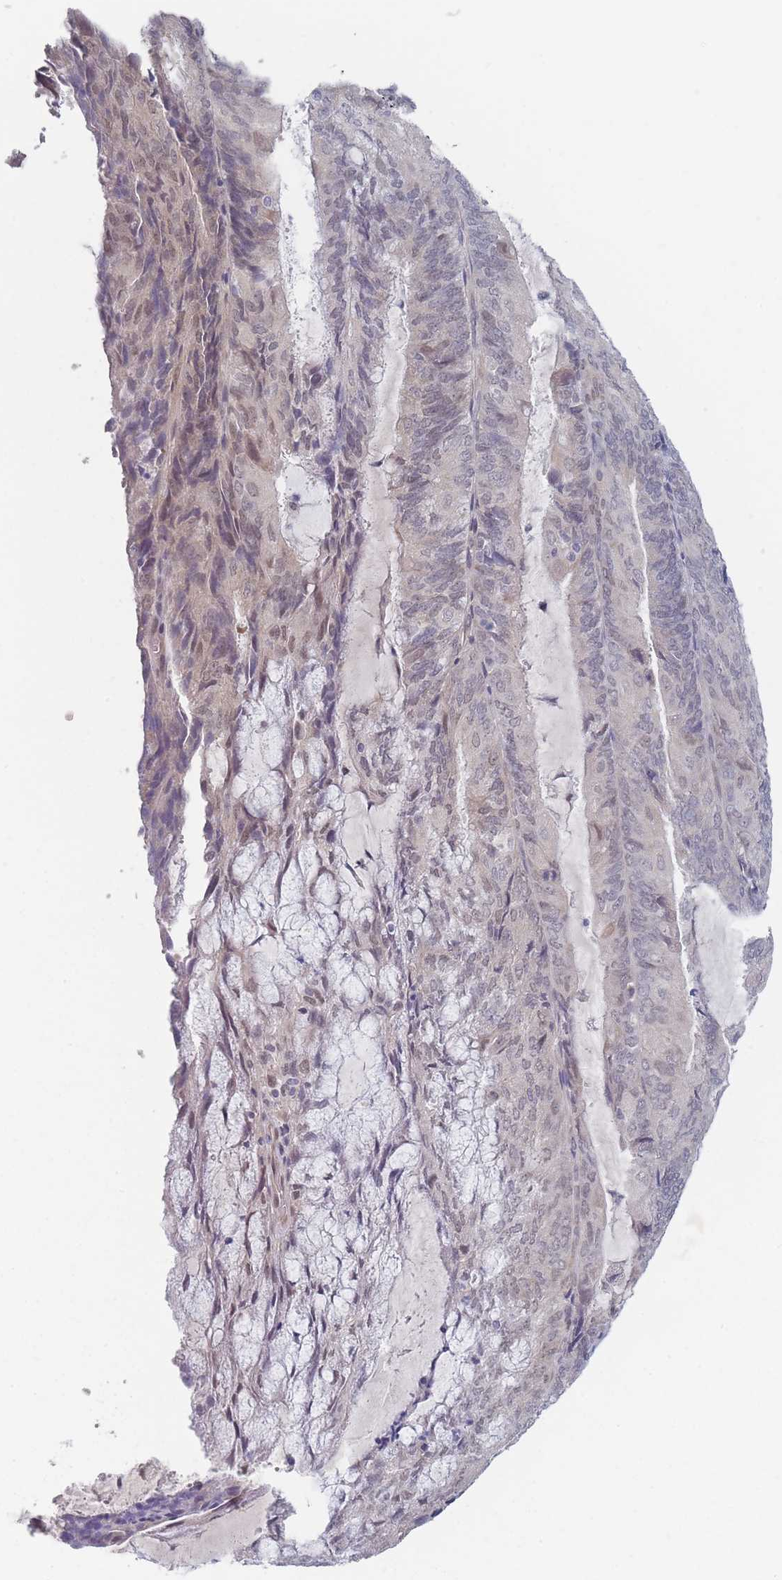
{"staining": {"intensity": "moderate", "quantity": "<25%", "location": "nuclear"}, "tissue": "endometrial cancer", "cell_type": "Tumor cells", "image_type": "cancer", "snomed": [{"axis": "morphology", "description": "Adenocarcinoma, NOS"}, {"axis": "topography", "description": "Endometrium"}], "caption": "A low amount of moderate nuclear positivity is present in about <25% of tumor cells in endometrial cancer tissue.", "gene": "ANKRD10", "patient": {"sex": "female", "age": 81}}